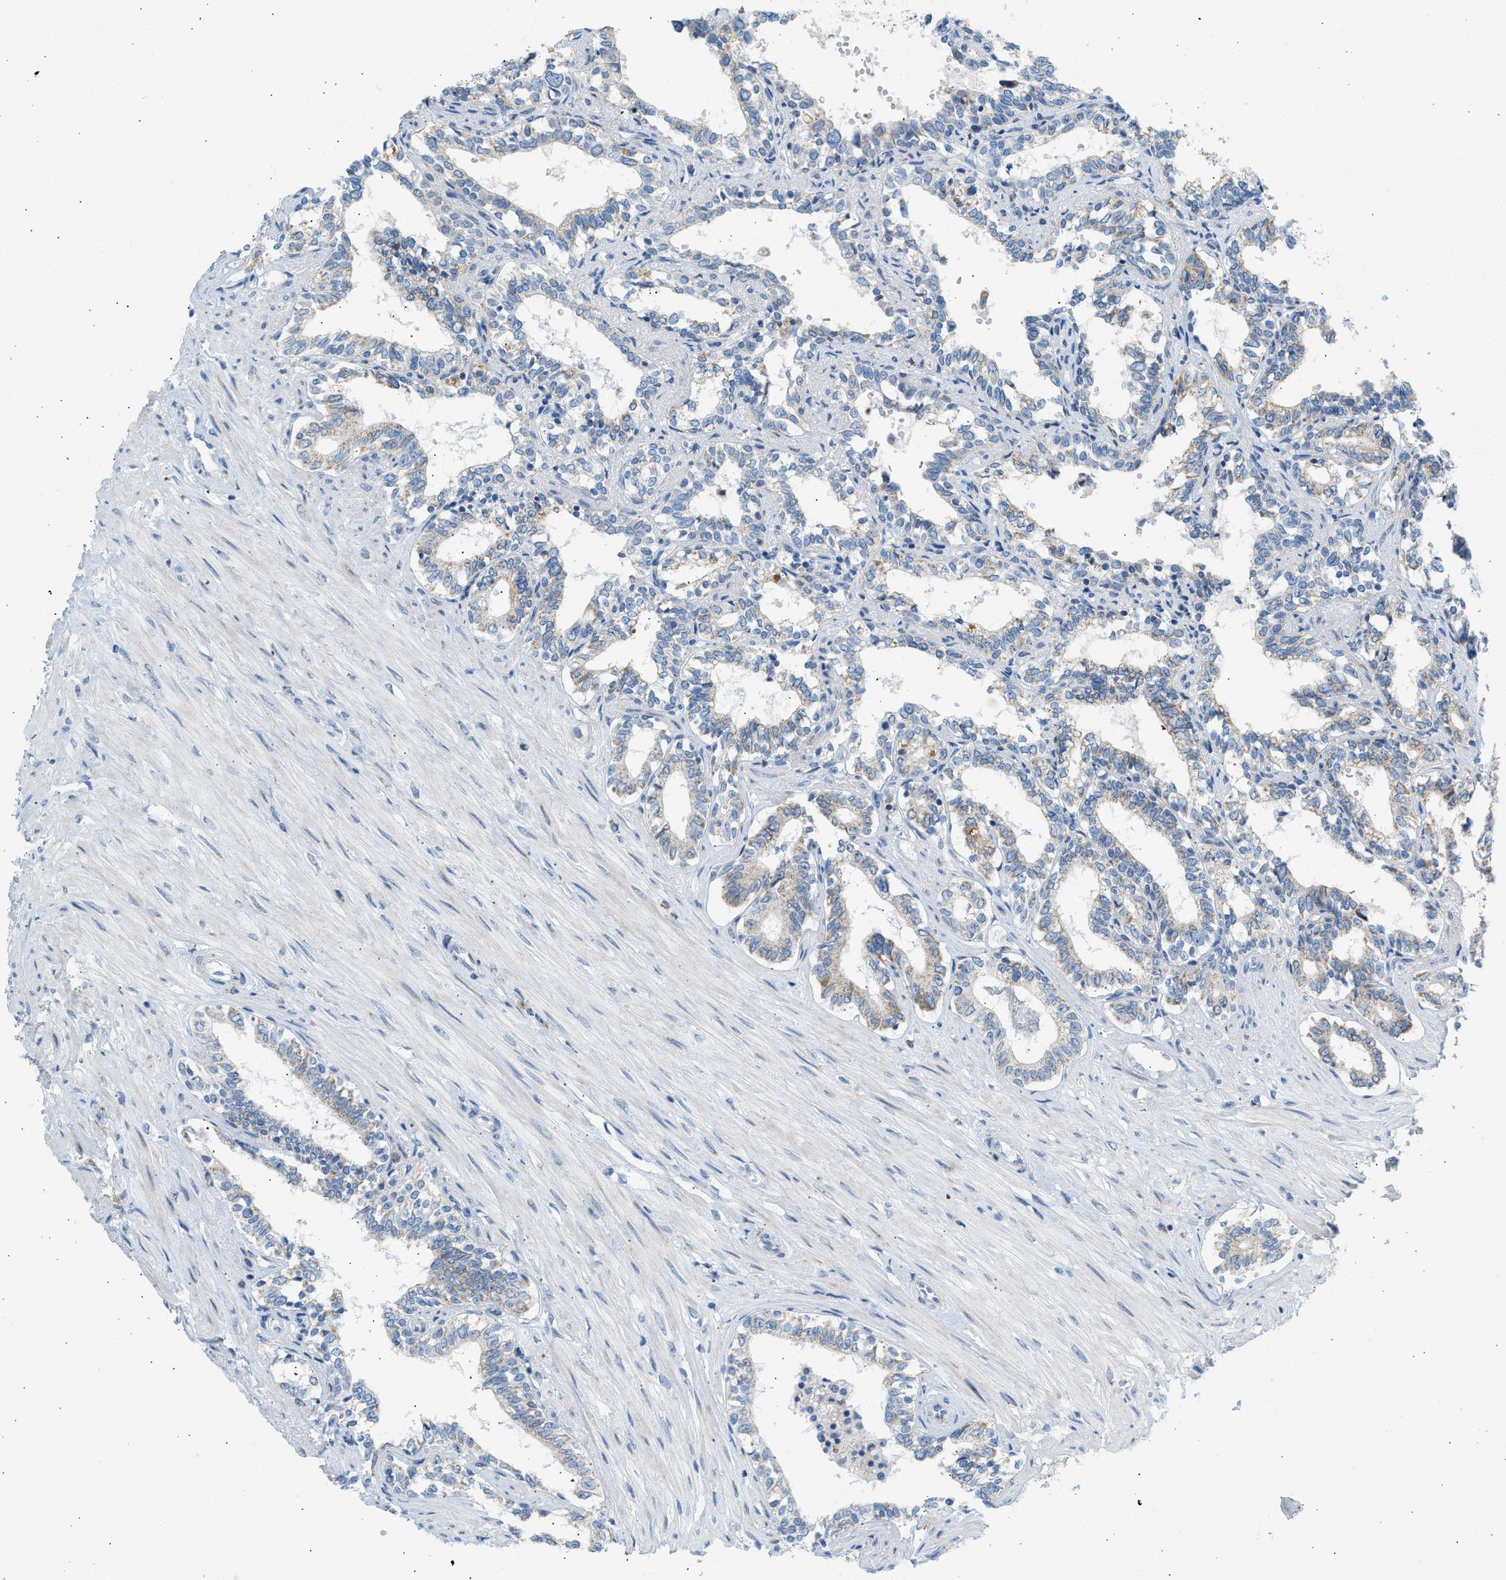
{"staining": {"intensity": "moderate", "quantity": ">75%", "location": "cytoplasmic/membranous"}, "tissue": "seminal vesicle", "cell_type": "Glandular cells", "image_type": "normal", "snomed": [{"axis": "morphology", "description": "Normal tissue, NOS"}, {"axis": "morphology", "description": "Adenocarcinoma, High grade"}, {"axis": "topography", "description": "Prostate"}, {"axis": "topography", "description": "Seminal veicle"}], "caption": "Normal seminal vesicle shows moderate cytoplasmic/membranous positivity in about >75% of glandular cells, visualized by immunohistochemistry.", "gene": "NDUFS8", "patient": {"sex": "male", "age": 55}}